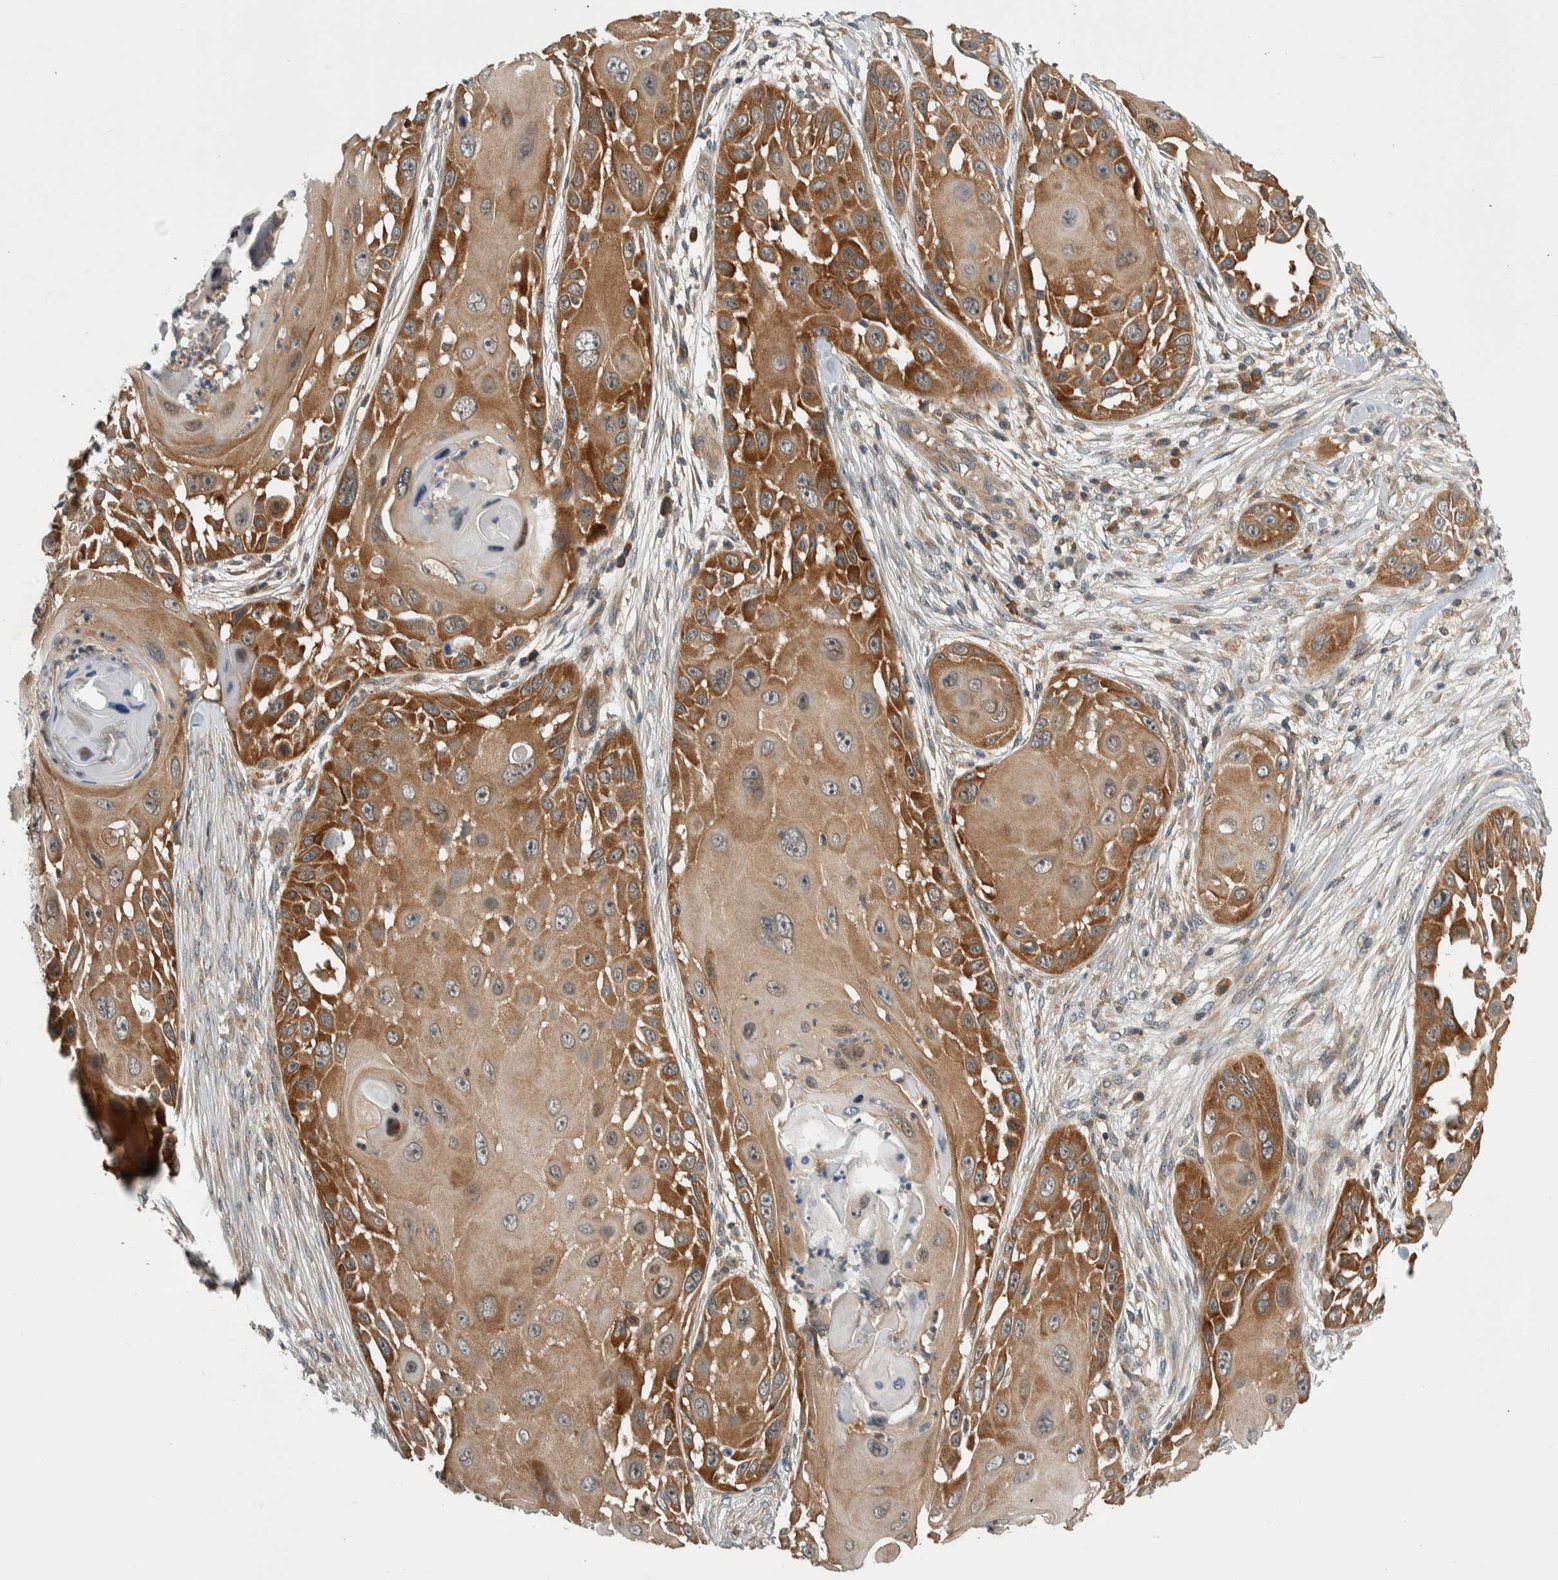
{"staining": {"intensity": "moderate", "quantity": ">75%", "location": "cytoplasmic/membranous"}, "tissue": "skin cancer", "cell_type": "Tumor cells", "image_type": "cancer", "snomed": [{"axis": "morphology", "description": "Squamous cell carcinoma, NOS"}, {"axis": "topography", "description": "Skin"}], "caption": "IHC of human squamous cell carcinoma (skin) demonstrates medium levels of moderate cytoplasmic/membranous staining in about >75% of tumor cells.", "gene": "CCDC43", "patient": {"sex": "female", "age": 44}}